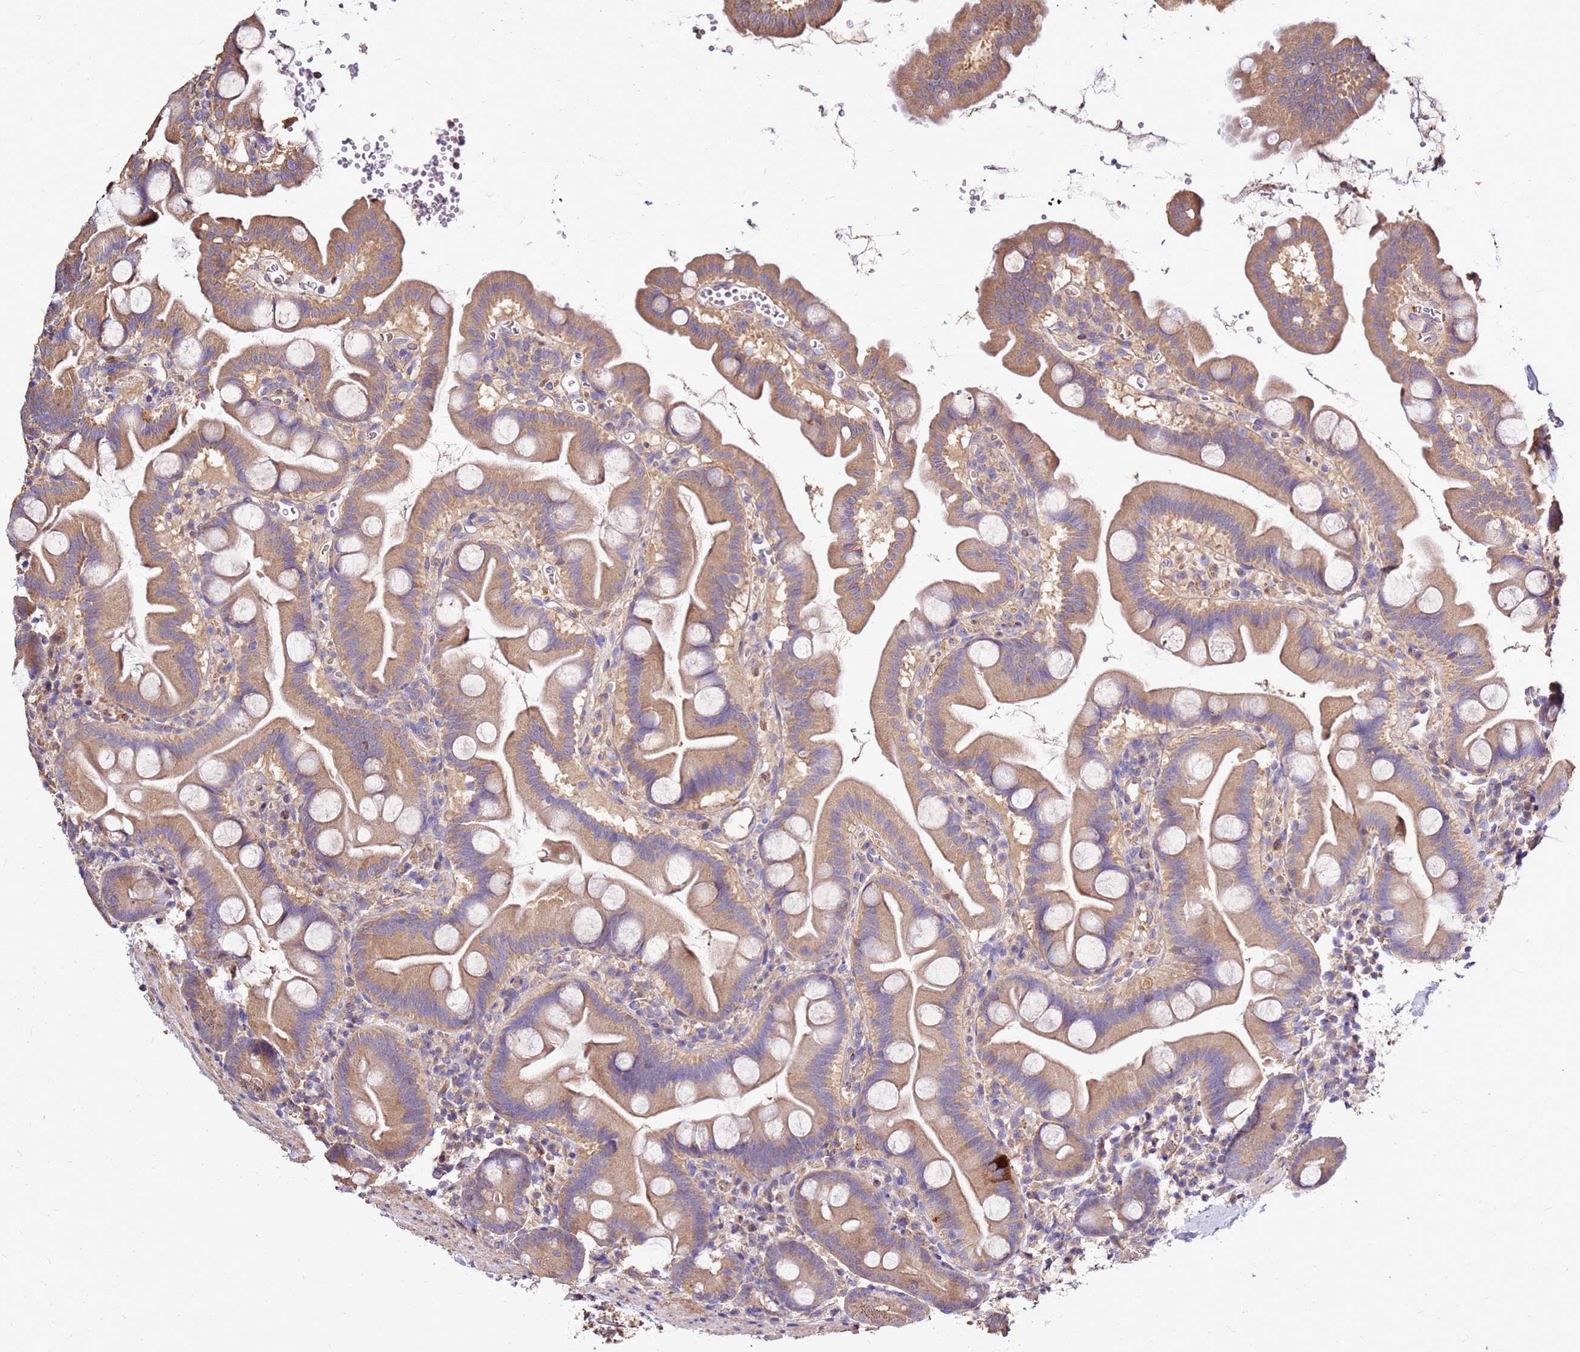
{"staining": {"intensity": "strong", "quantity": "<25%", "location": "cytoplasmic/membranous"}, "tissue": "small intestine", "cell_type": "Glandular cells", "image_type": "normal", "snomed": [{"axis": "morphology", "description": "Normal tissue, NOS"}, {"axis": "topography", "description": "Small intestine"}], "caption": "Immunohistochemistry (IHC) histopathology image of unremarkable human small intestine stained for a protein (brown), which displays medium levels of strong cytoplasmic/membranous expression in approximately <25% of glandular cells.", "gene": "EXD3", "patient": {"sex": "female", "age": 68}}